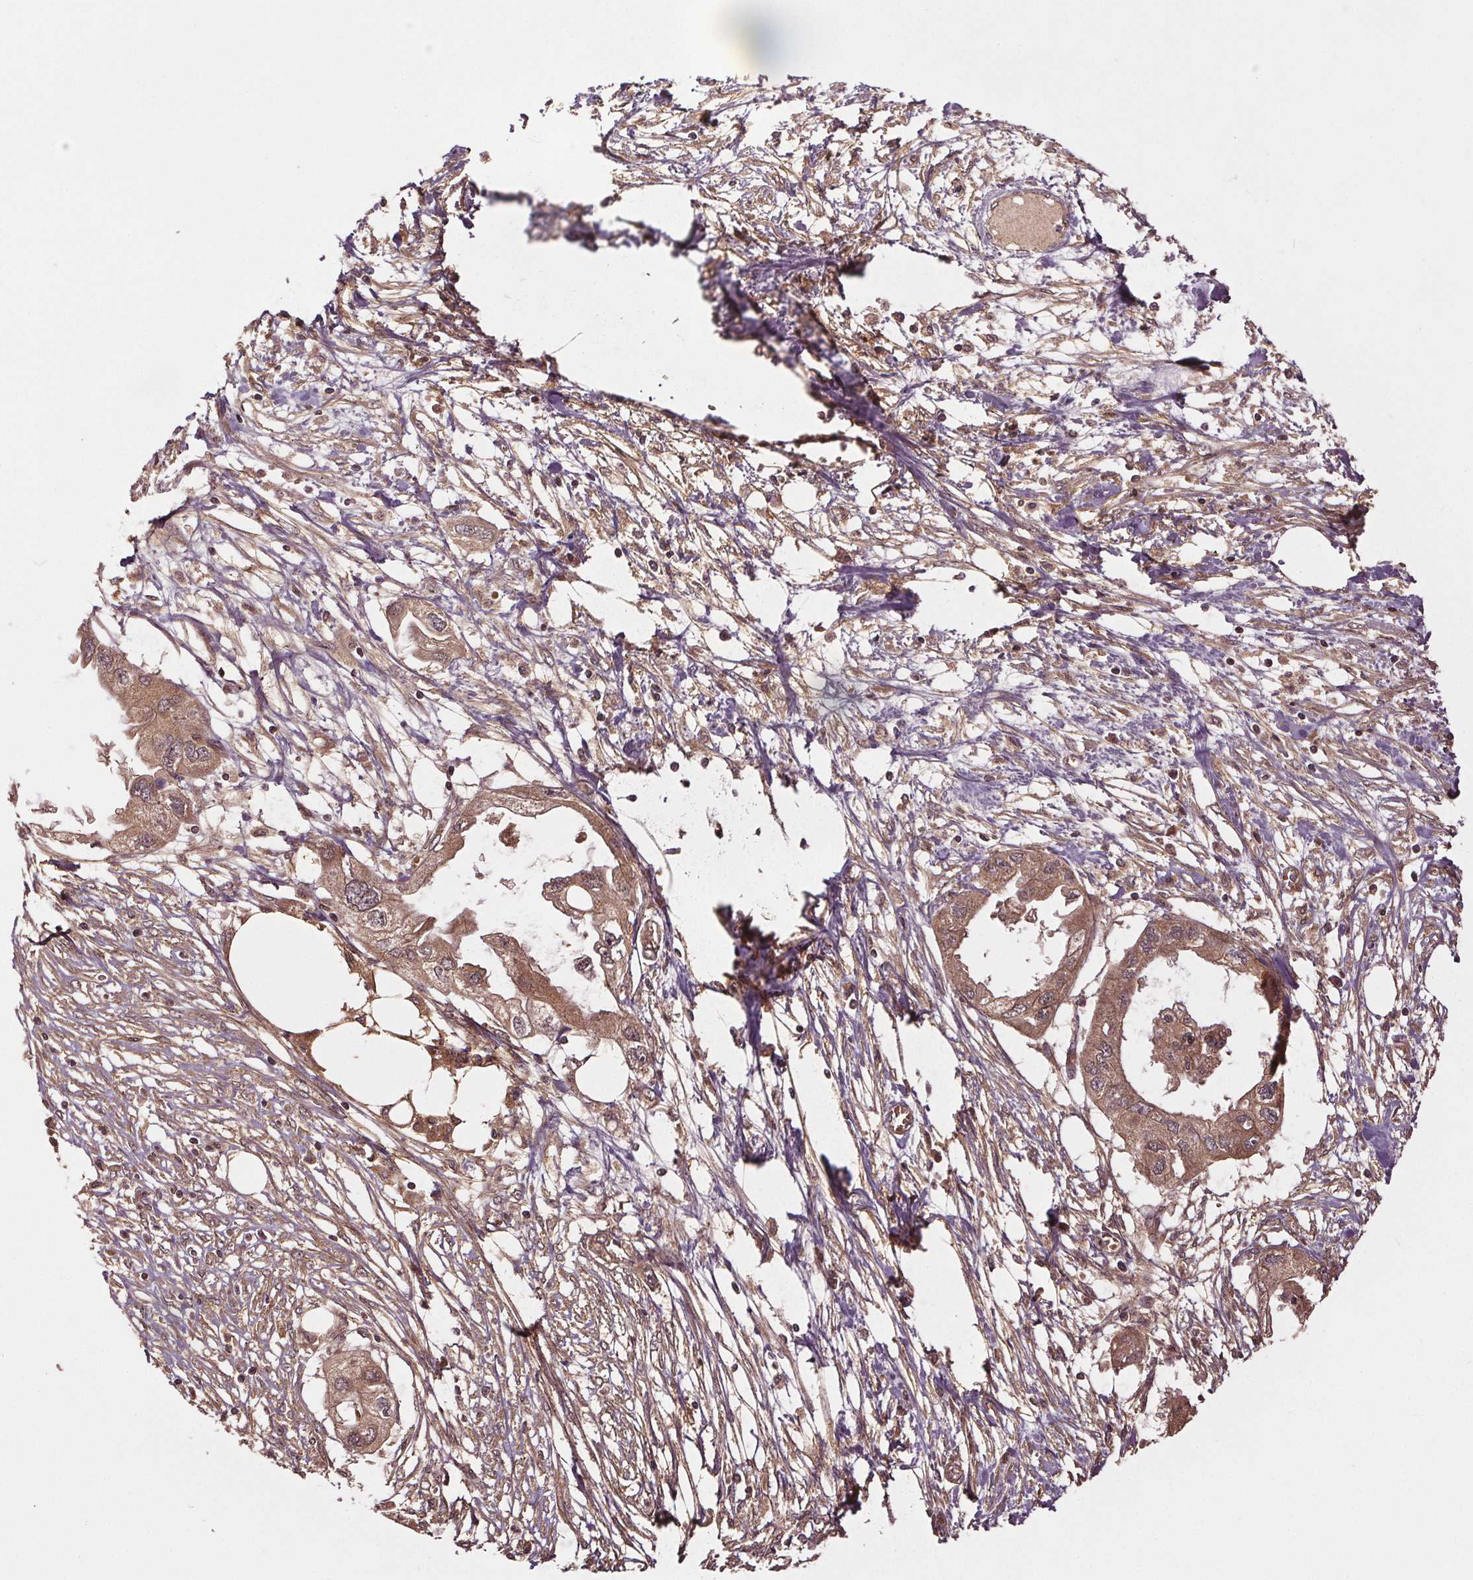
{"staining": {"intensity": "weak", "quantity": ">75%", "location": "cytoplasmic/membranous"}, "tissue": "endometrial cancer", "cell_type": "Tumor cells", "image_type": "cancer", "snomed": [{"axis": "morphology", "description": "Adenocarcinoma, NOS"}, {"axis": "morphology", "description": "Adenocarcinoma, metastatic, NOS"}, {"axis": "topography", "description": "Adipose tissue"}, {"axis": "topography", "description": "Endometrium"}], "caption": "There is low levels of weak cytoplasmic/membranous positivity in tumor cells of endometrial cancer, as demonstrated by immunohistochemical staining (brown color).", "gene": "EPHB3", "patient": {"sex": "female", "age": 67}}